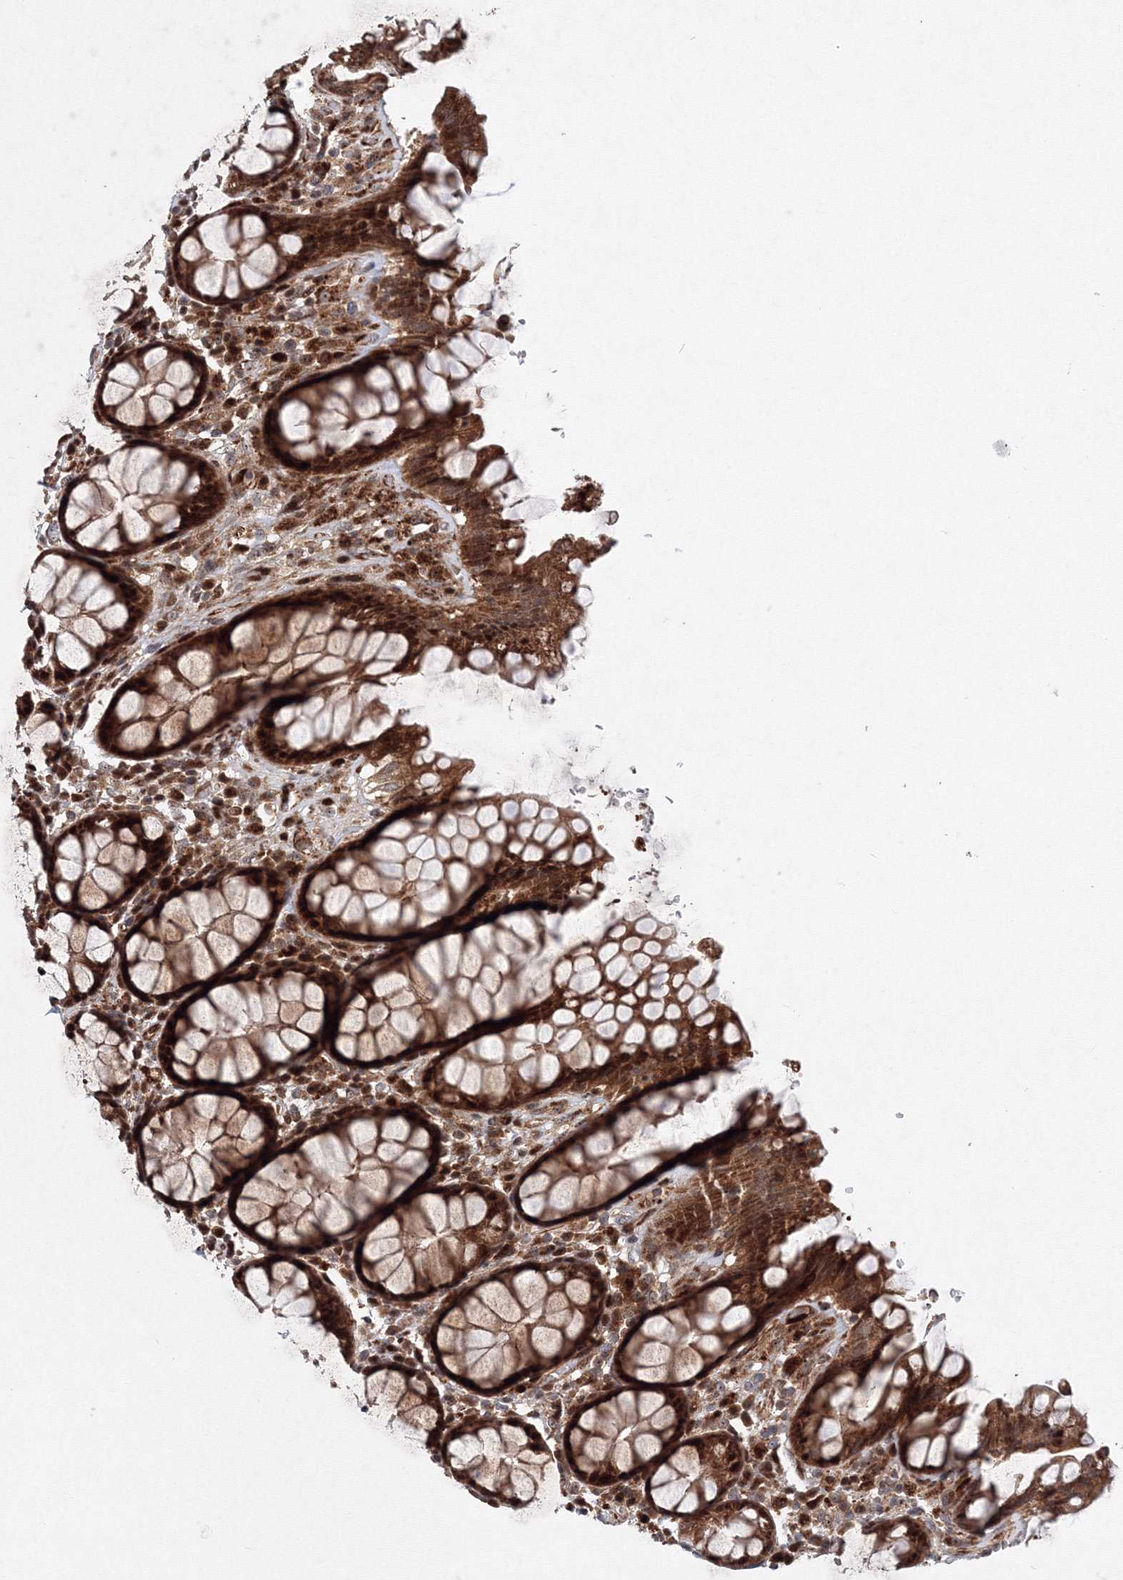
{"staining": {"intensity": "strong", "quantity": ">75%", "location": "cytoplasmic/membranous,nuclear"}, "tissue": "rectum", "cell_type": "Glandular cells", "image_type": "normal", "snomed": [{"axis": "morphology", "description": "Normal tissue, NOS"}, {"axis": "topography", "description": "Rectum"}], "caption": "Strong cytoplasmic/membranous,nuclear staining is present in about >75% of glandular cells in unremarkable rectum. Immunohistochemistry stains the protein of interest in brown and the nuclei are stained blue.", "gene": "ANKAR", "patient": {"sex": "male", "age": 64}}